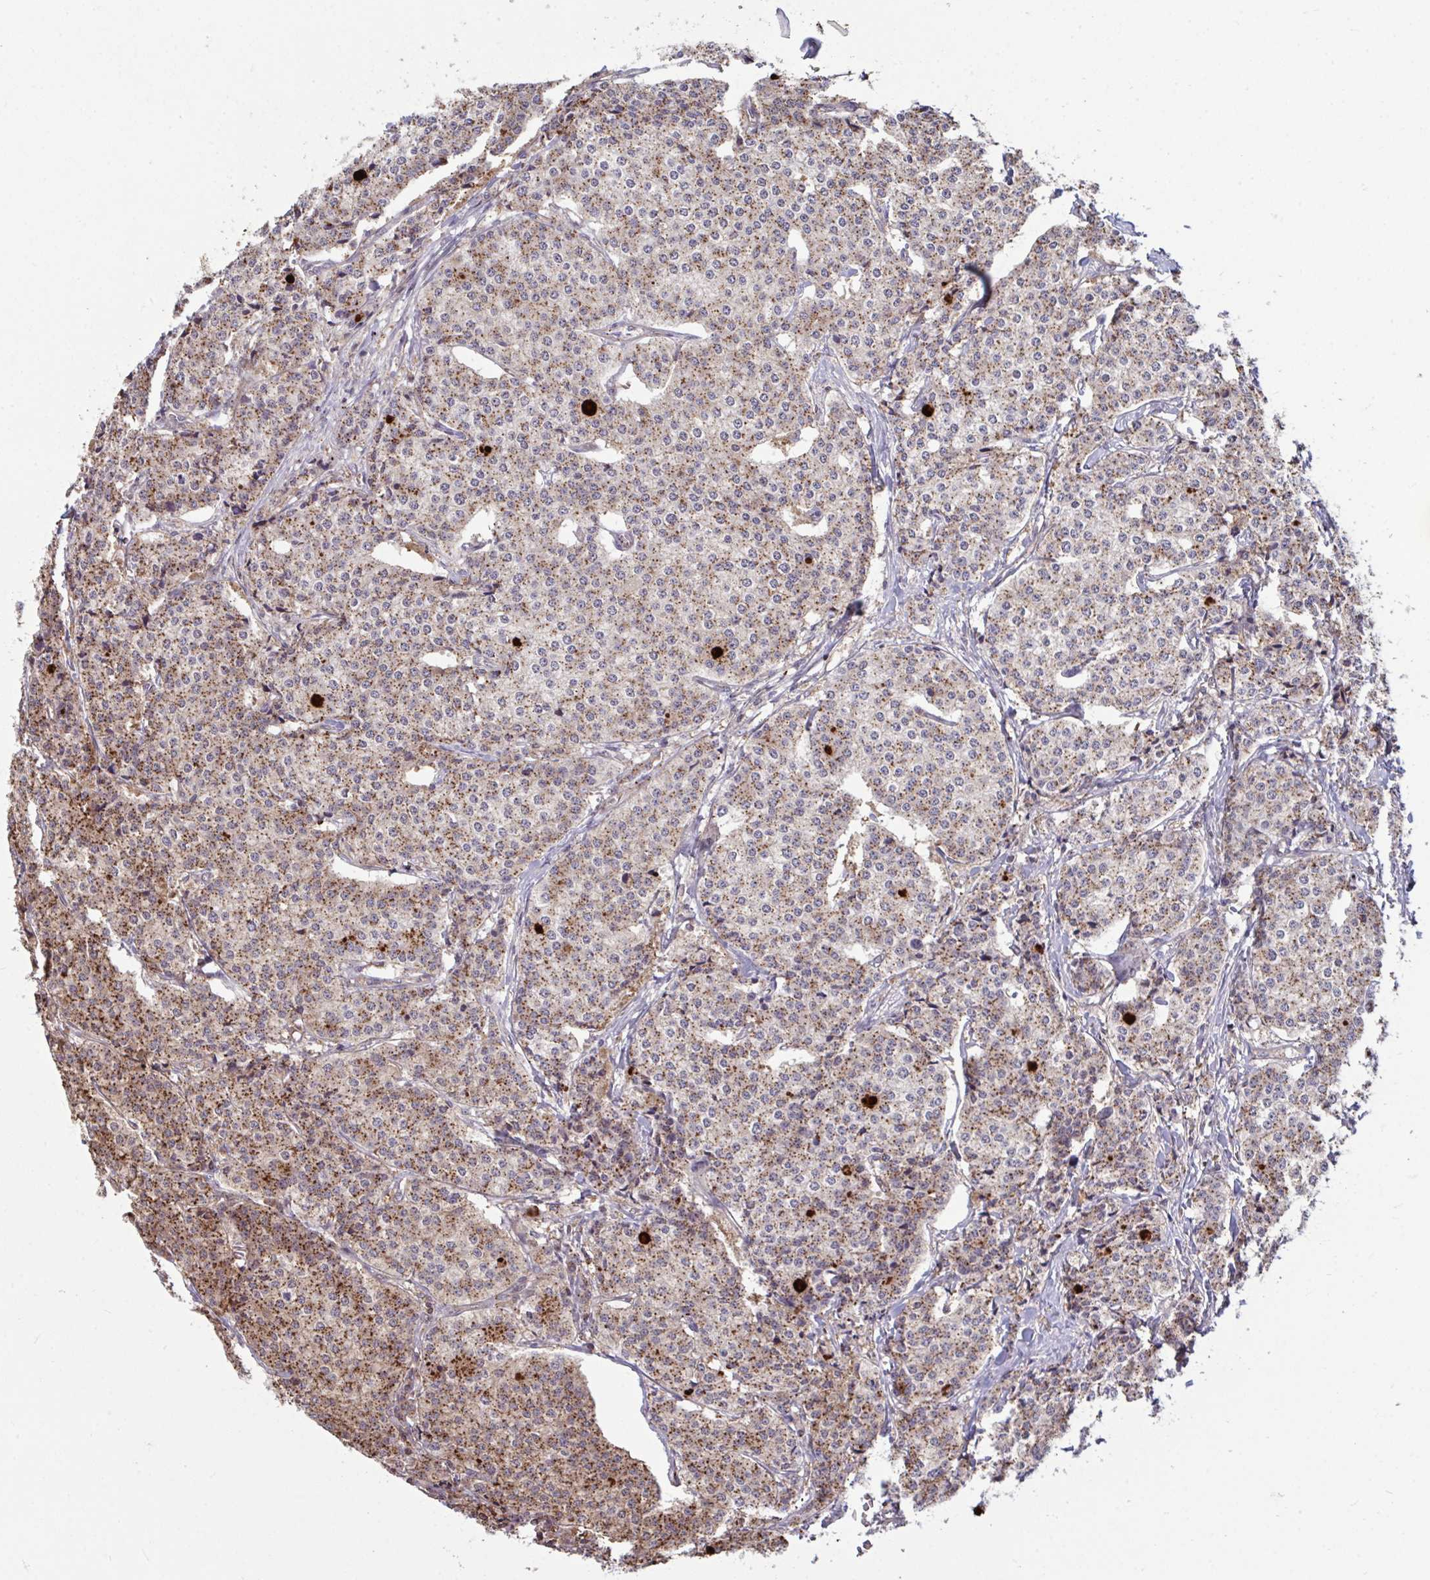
{"staining": {"intensity": "moderate", "quantity": ">75%", "location": "cytoplasmic/membranous"}, "tissue": "carcinoid", "cell_type": "Tumor cells", "image_type": "cancer", "snomed": [{"axis": "morphology", "description": "Carcinoid, malignant, NOS"}, {"axis": "topography", "description": "Small intestine"}], "caption": "Moderate cytoplasmic/membranous staining for a protein is appreciated in about >75% of tumor cells of malignant carcinoid using IHC.", "gene": "IST1", "patient": {"sex": "female", "age": 64}}